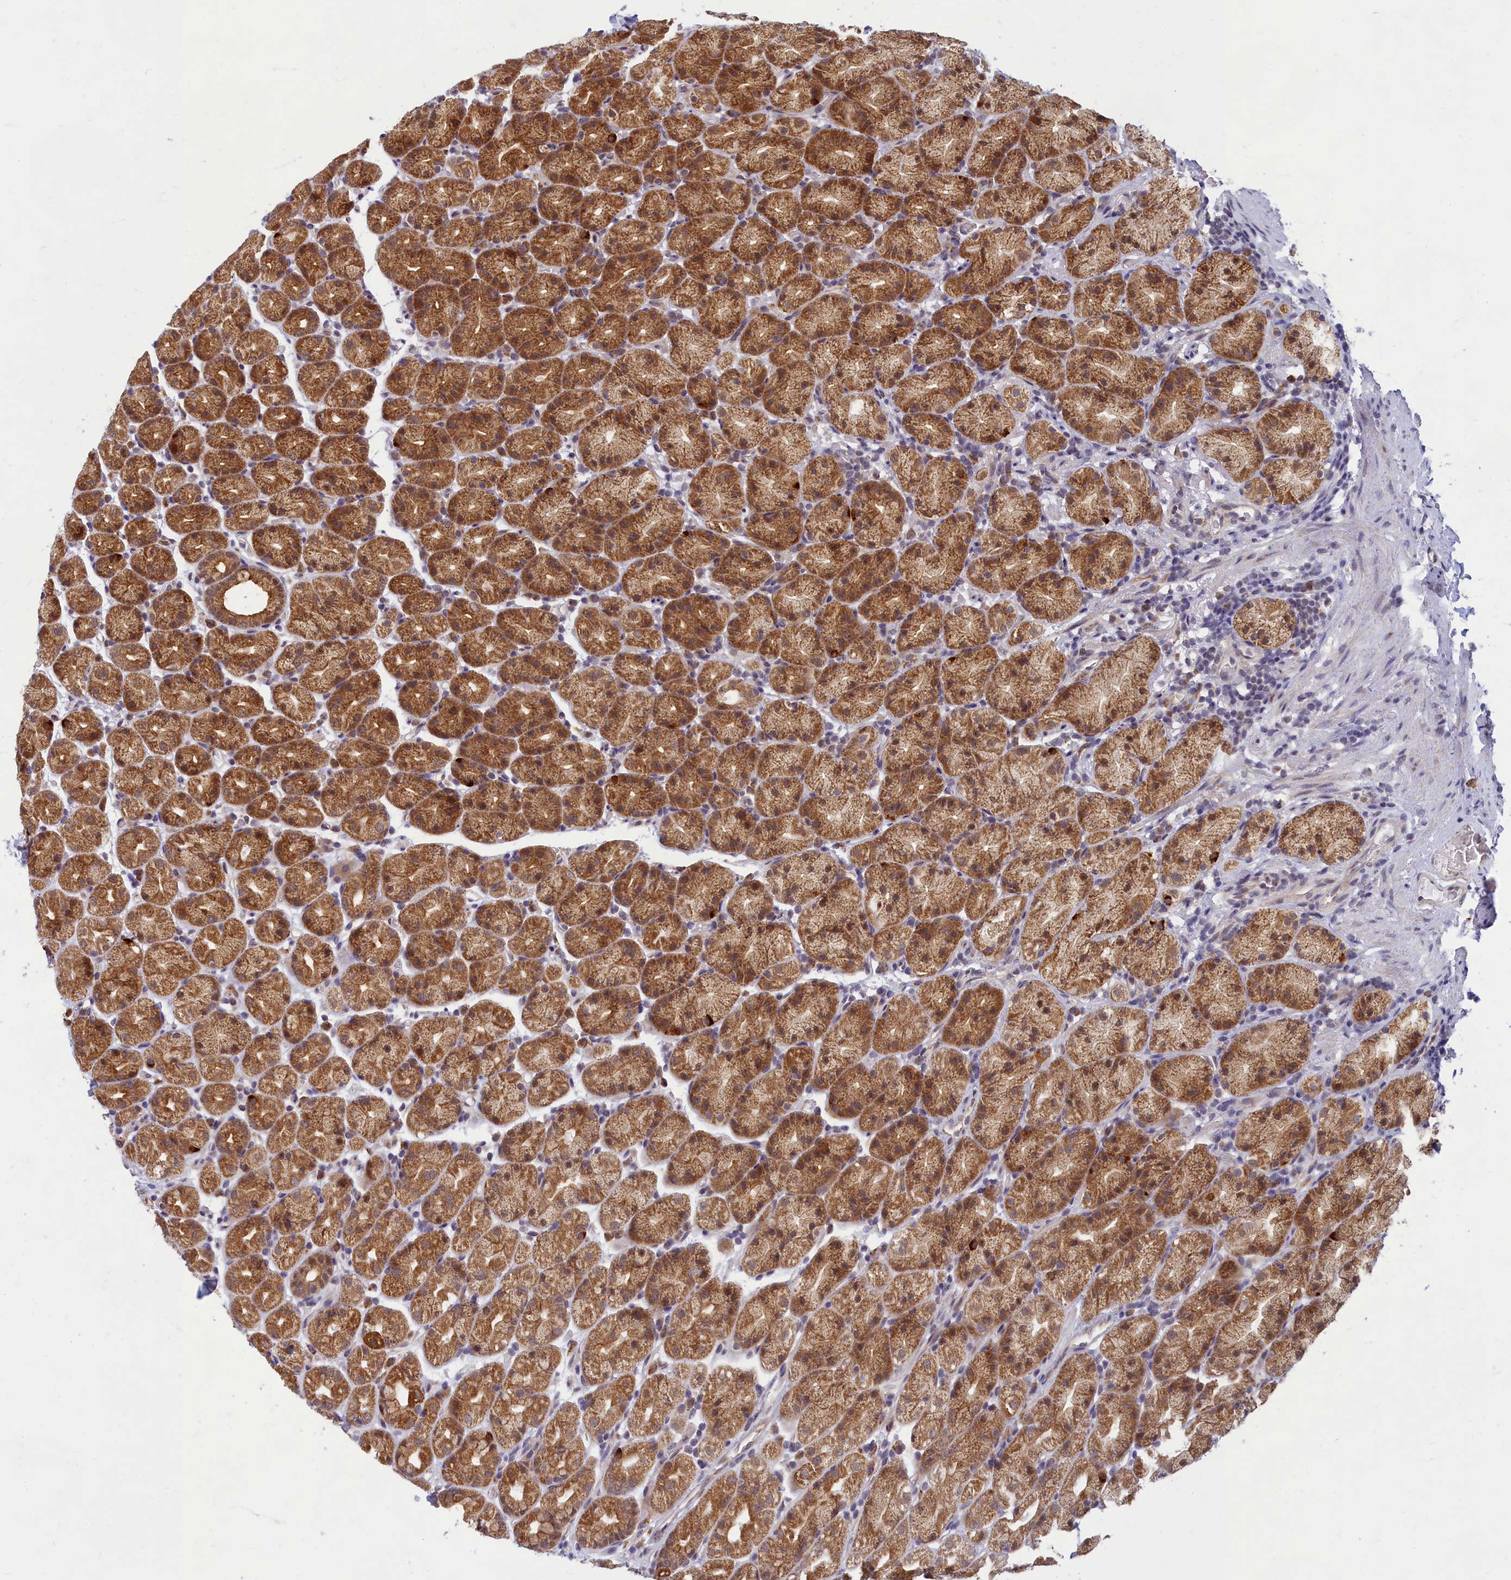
{"staining": {"intensity": "moderate", "quantity": ">75%", "location": "cytoplasmic/membranous,nuclear"}, "tissue": "stomach", "cell_type": "Glandular cells", "image_type": "normal", "snomed": [{"axis": "morphology", "description": "Normal tissue, NOS"}, {"axis": "topography", "description": "Stomach, upper"}], "caption": "Stomach stained with a protein marker displays moderate staining in glandular cells.", "gene": "EARS2", "patient": {"sex": "male", "age": 68}}